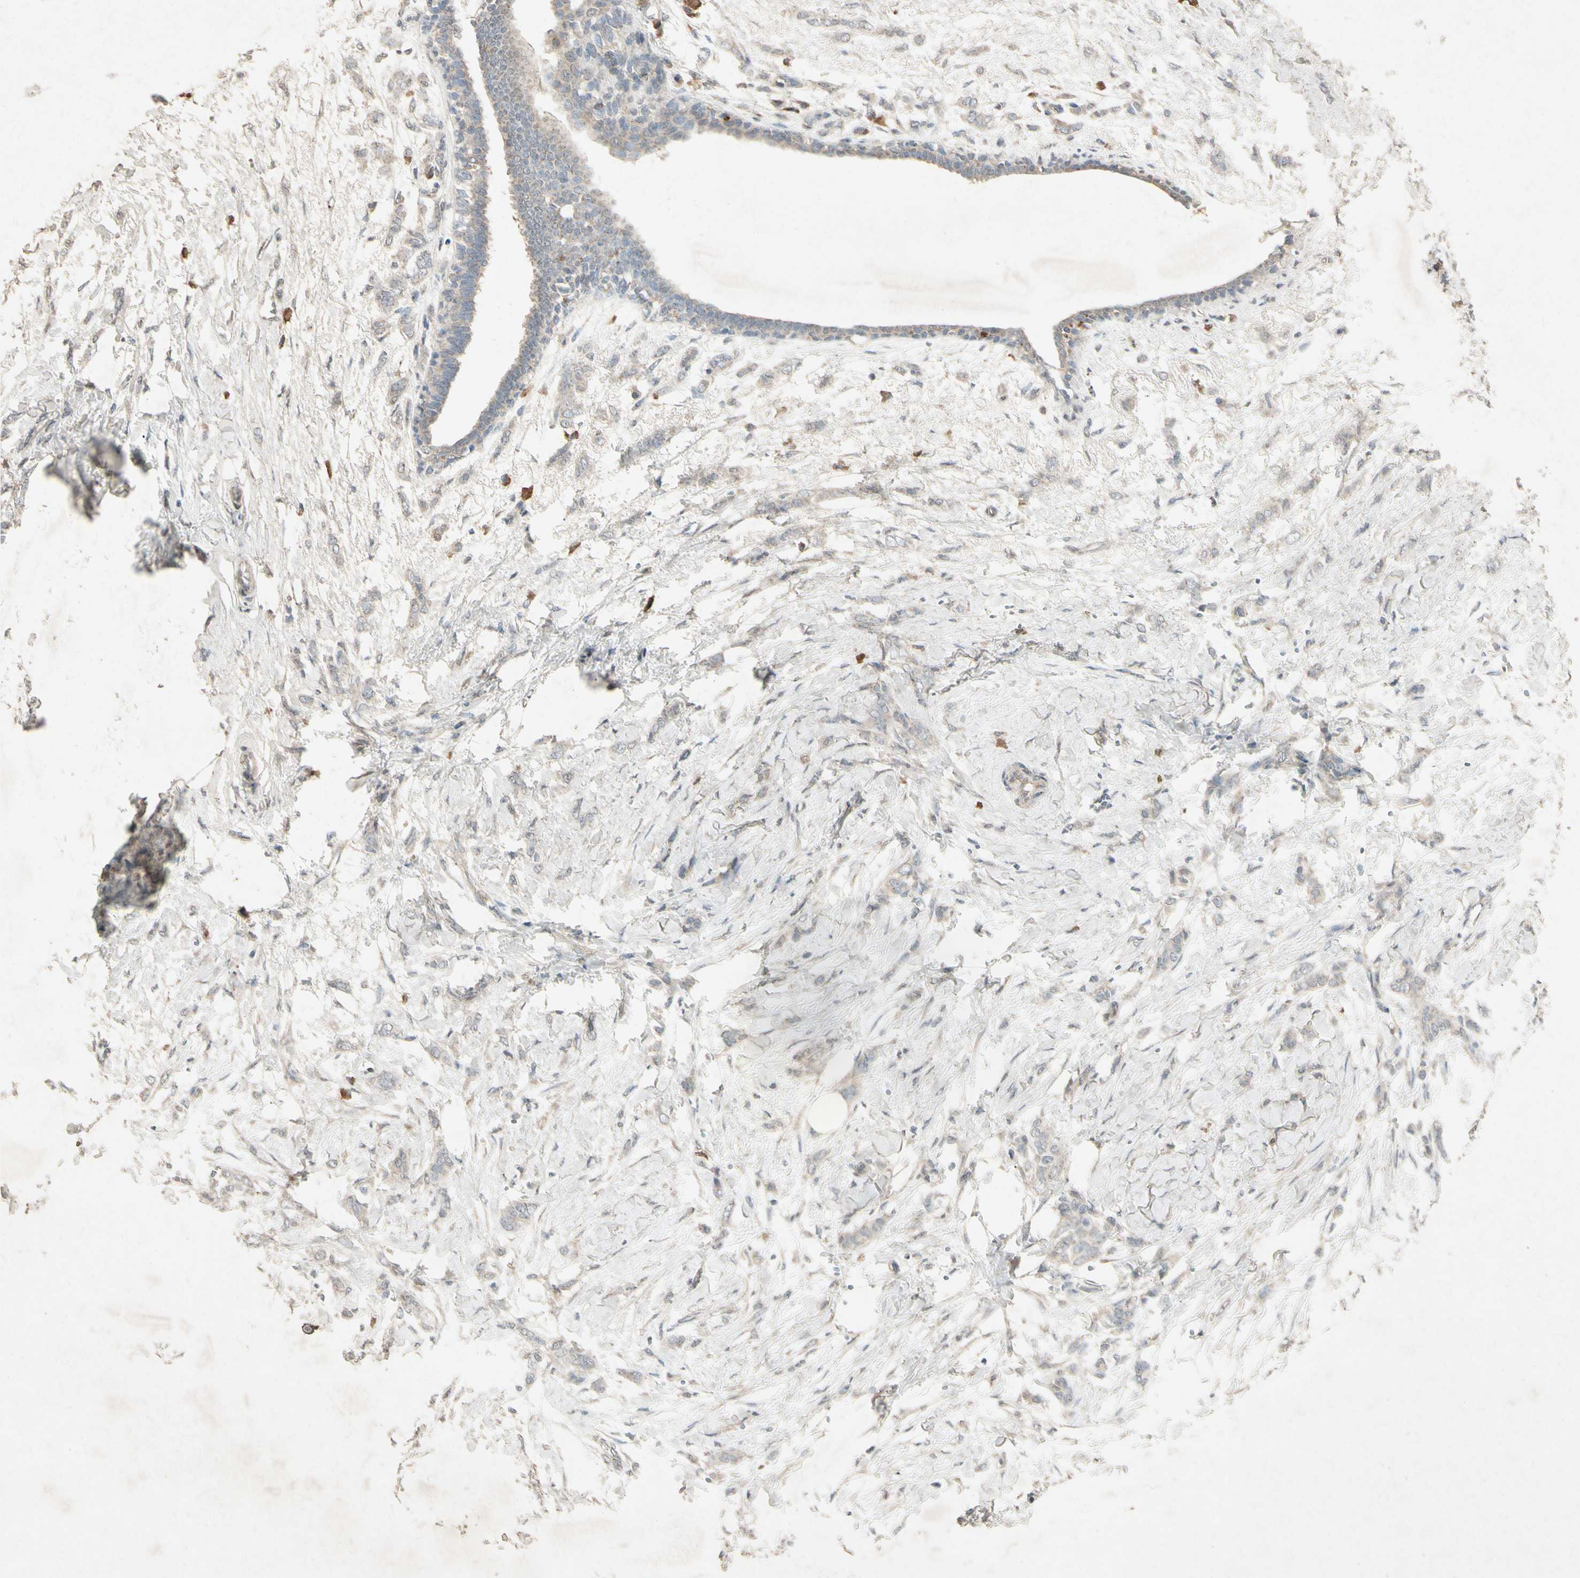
{"staining": {"intensity": "weak", "quantity": "<25%", "location": "cytoplasmic/membranous"}, "tissue": "breast cancer", "cell_type": "Tumor cells", "image_type": "cancer", "snomed": [{"axis": "morphology", "description": "Lobular carcinoma, in situ"}, {"axis": "morphology", "description": "Lobular carcinoma"}, {"axis": "topography", "description": "Breast"}], "caption": "Immunohistochemical staining of human lobular carcinoma (breast) shows no significant expression in tumor cells. (DAB (3,3'-diaminobenzidine) immunohistochemistry (IHC) visualized using brightfield microscopy, high magnification).", "gene": "GPLD1", "patient": {"sex": "female", "age": 41}}